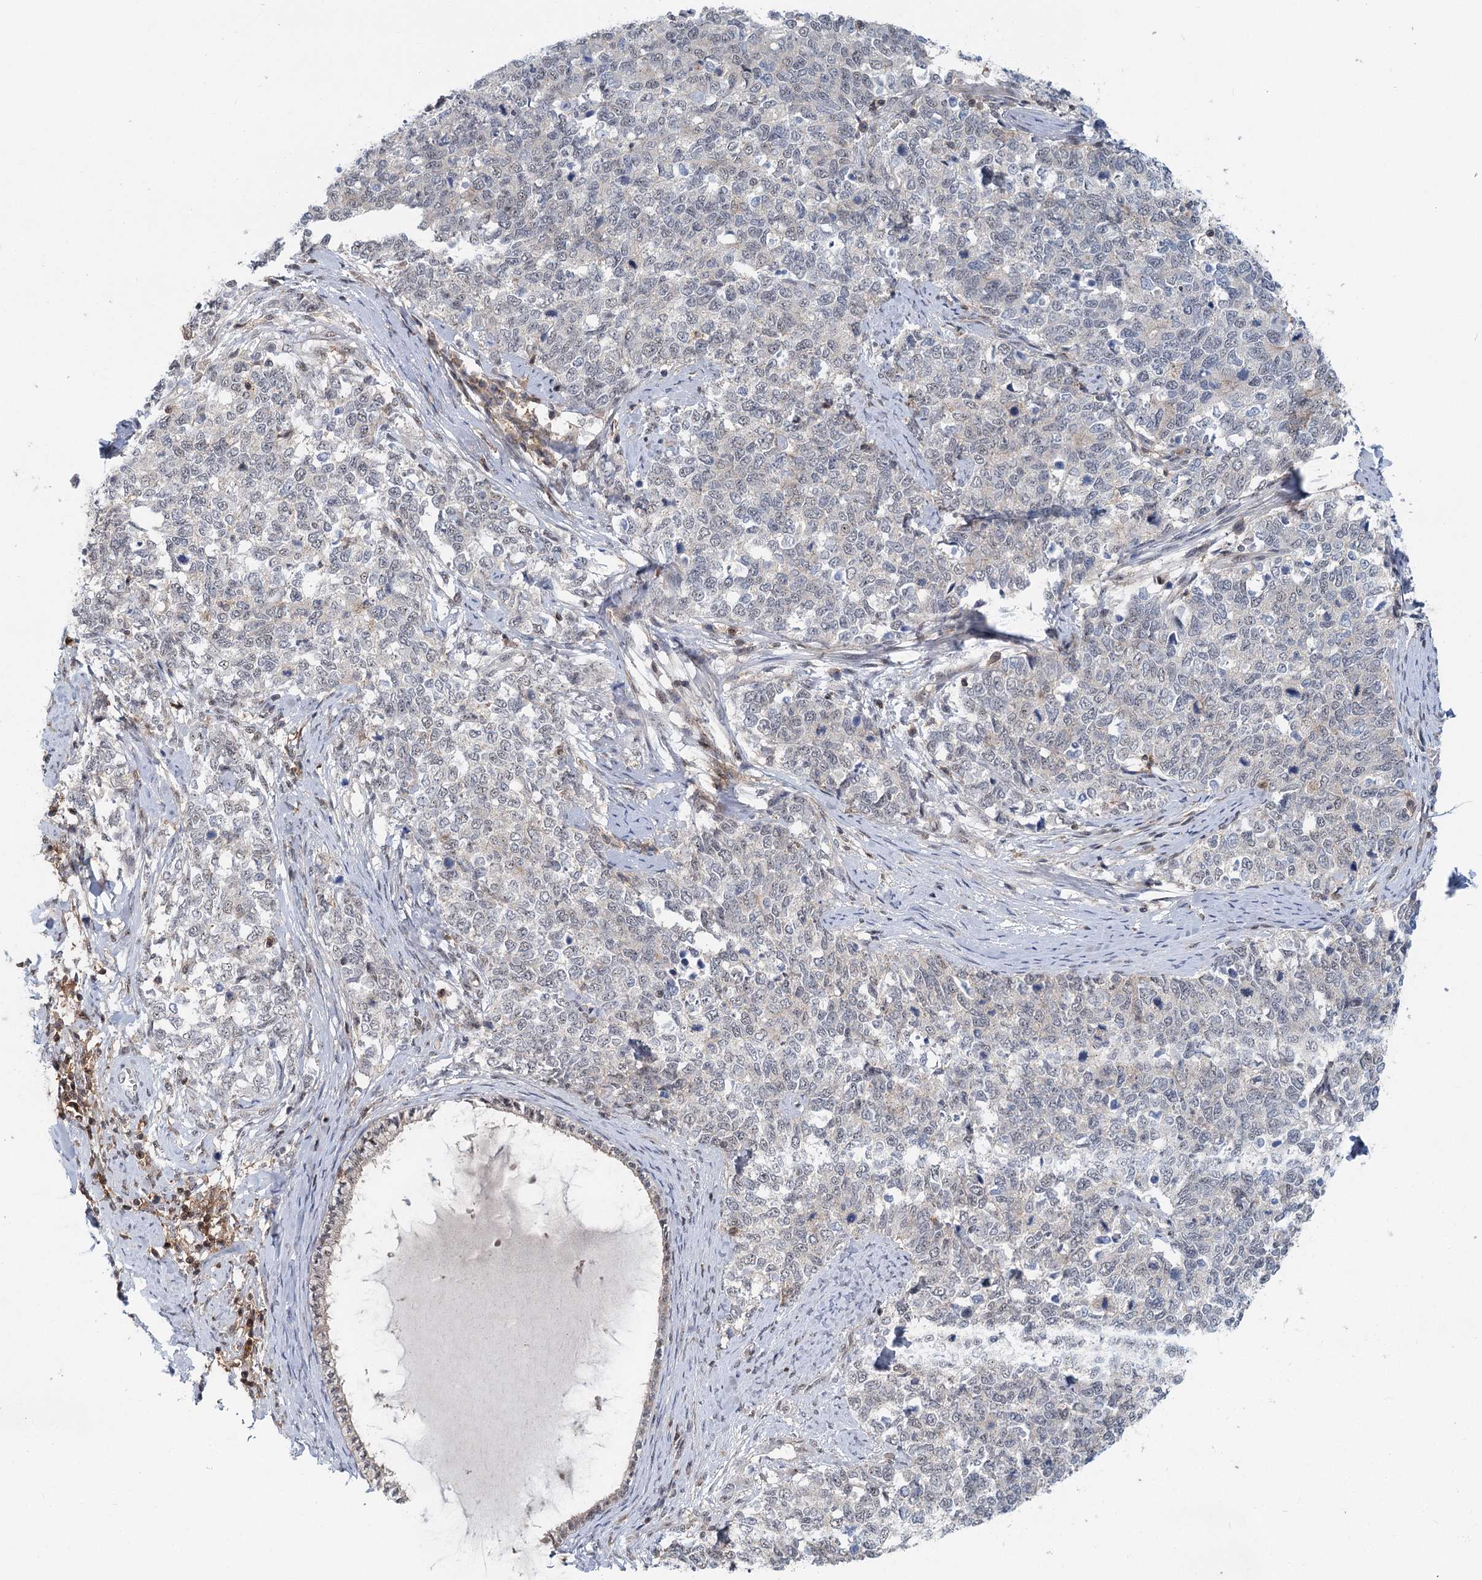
{"staining": {"intensity": "negative", "quantity": "none", "location": "none"}, "tissue": "cervical cancer", "cell_type": "Tumor cells", "image_type": "cancer", "snomed": [{"axis": "morphology", "description": "Squamous cell carcinoma, NOS"}, {"axis": "topography", "description": "Cervix"}], "caption": "Immunohistochemistry of cervical squamous cell carcinoma exhibits no staining in tumor cells.", "gene": "CDC42SE2", "patient": {"sex": "female", "age": 63}}